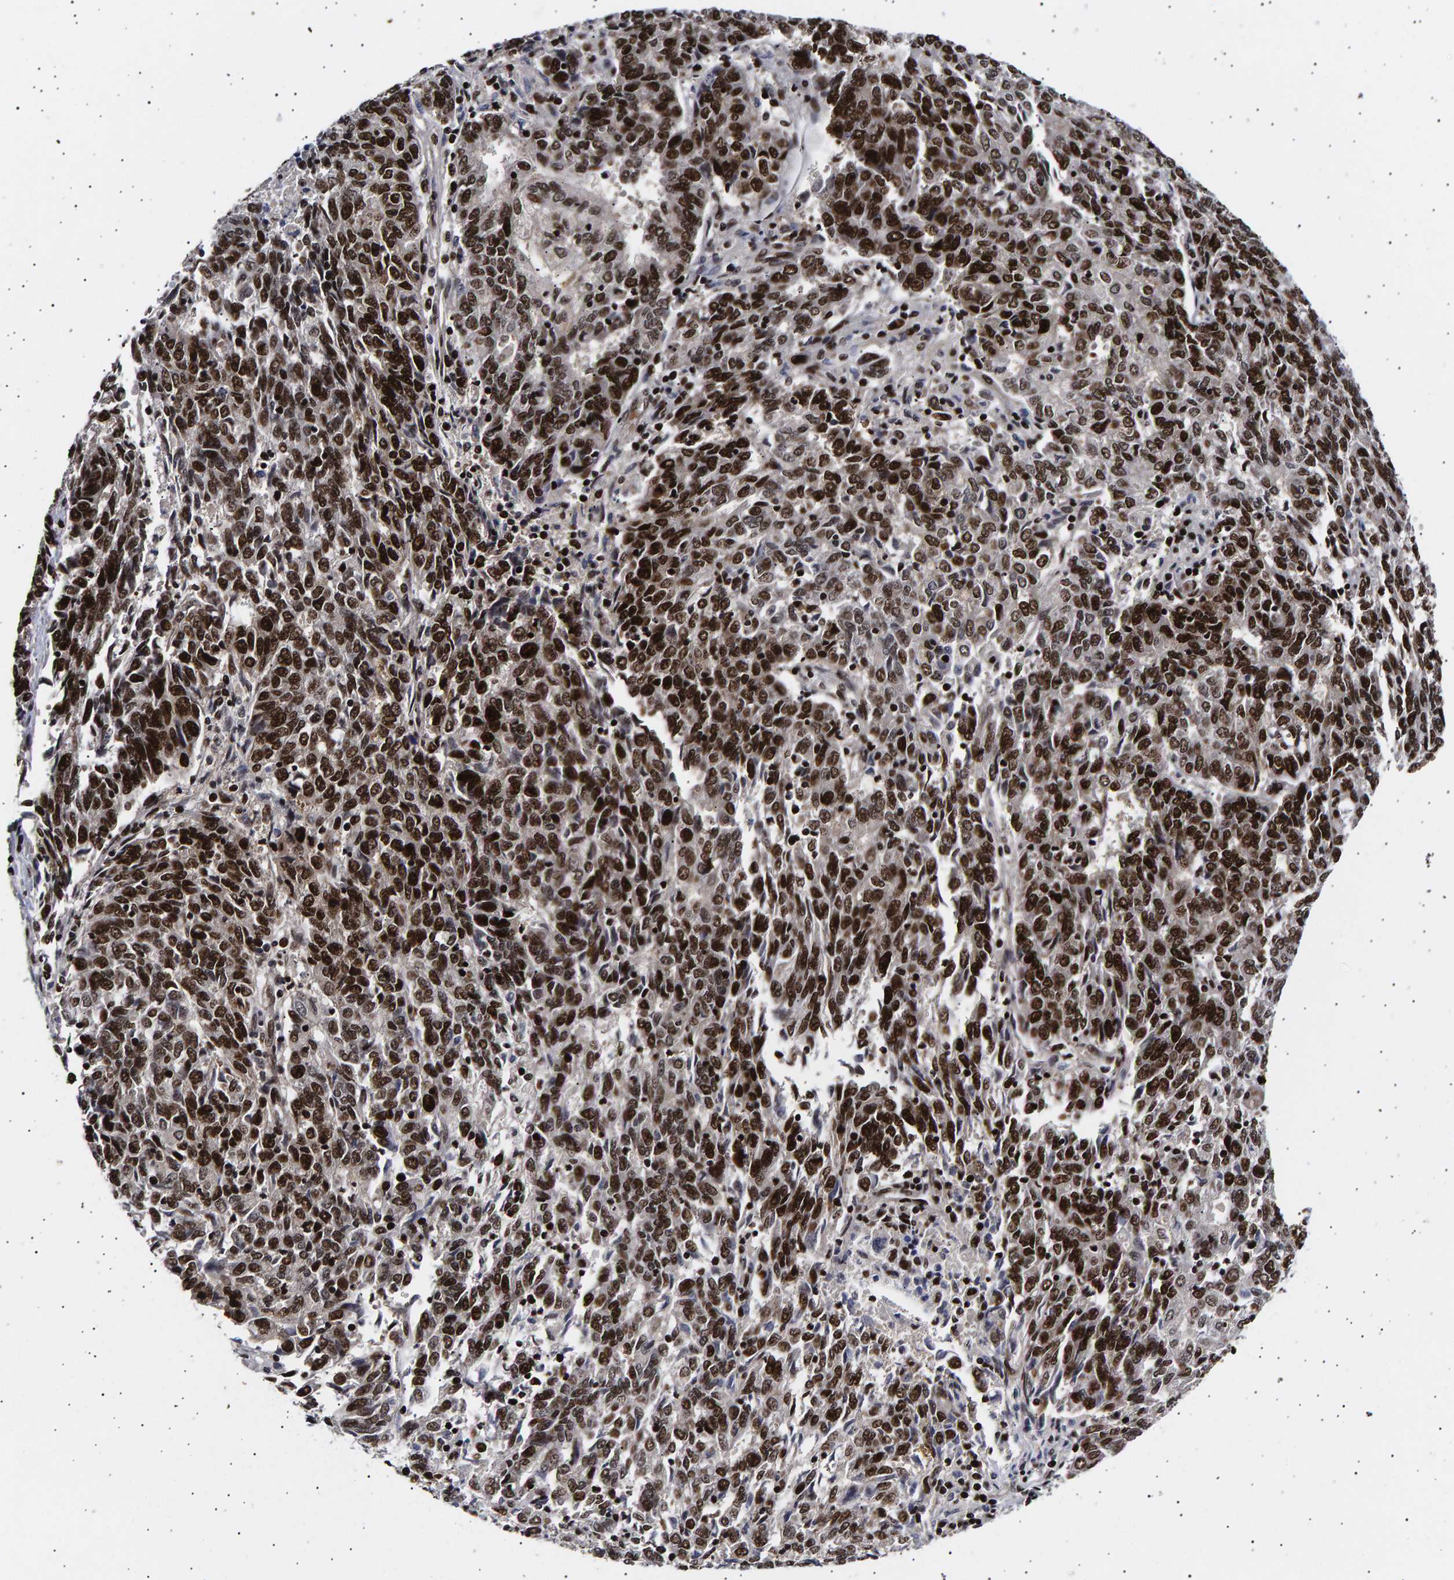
{"staining": {"intensity": "strong", "quantity": ">75%", "location": "nuclear"}, "tissue": "endometrial cancer", "cell_type": "Tumor cells", "image_type": "cancer", "snomed": [{"axis": "morphology", "description": "Adenocarcinoma, NOS"}, {"axis": "topography", "description": "Endometrium"}], "caption": "Endometrial cancer (adenocarcinoma) stained with DAB immunohistochemistry (IHC) displays high levels of strong nuclear staining in about >75% of tumor cells.", "gene": "ANKRD40", "patient": {"sex": "female", "age": 80}}